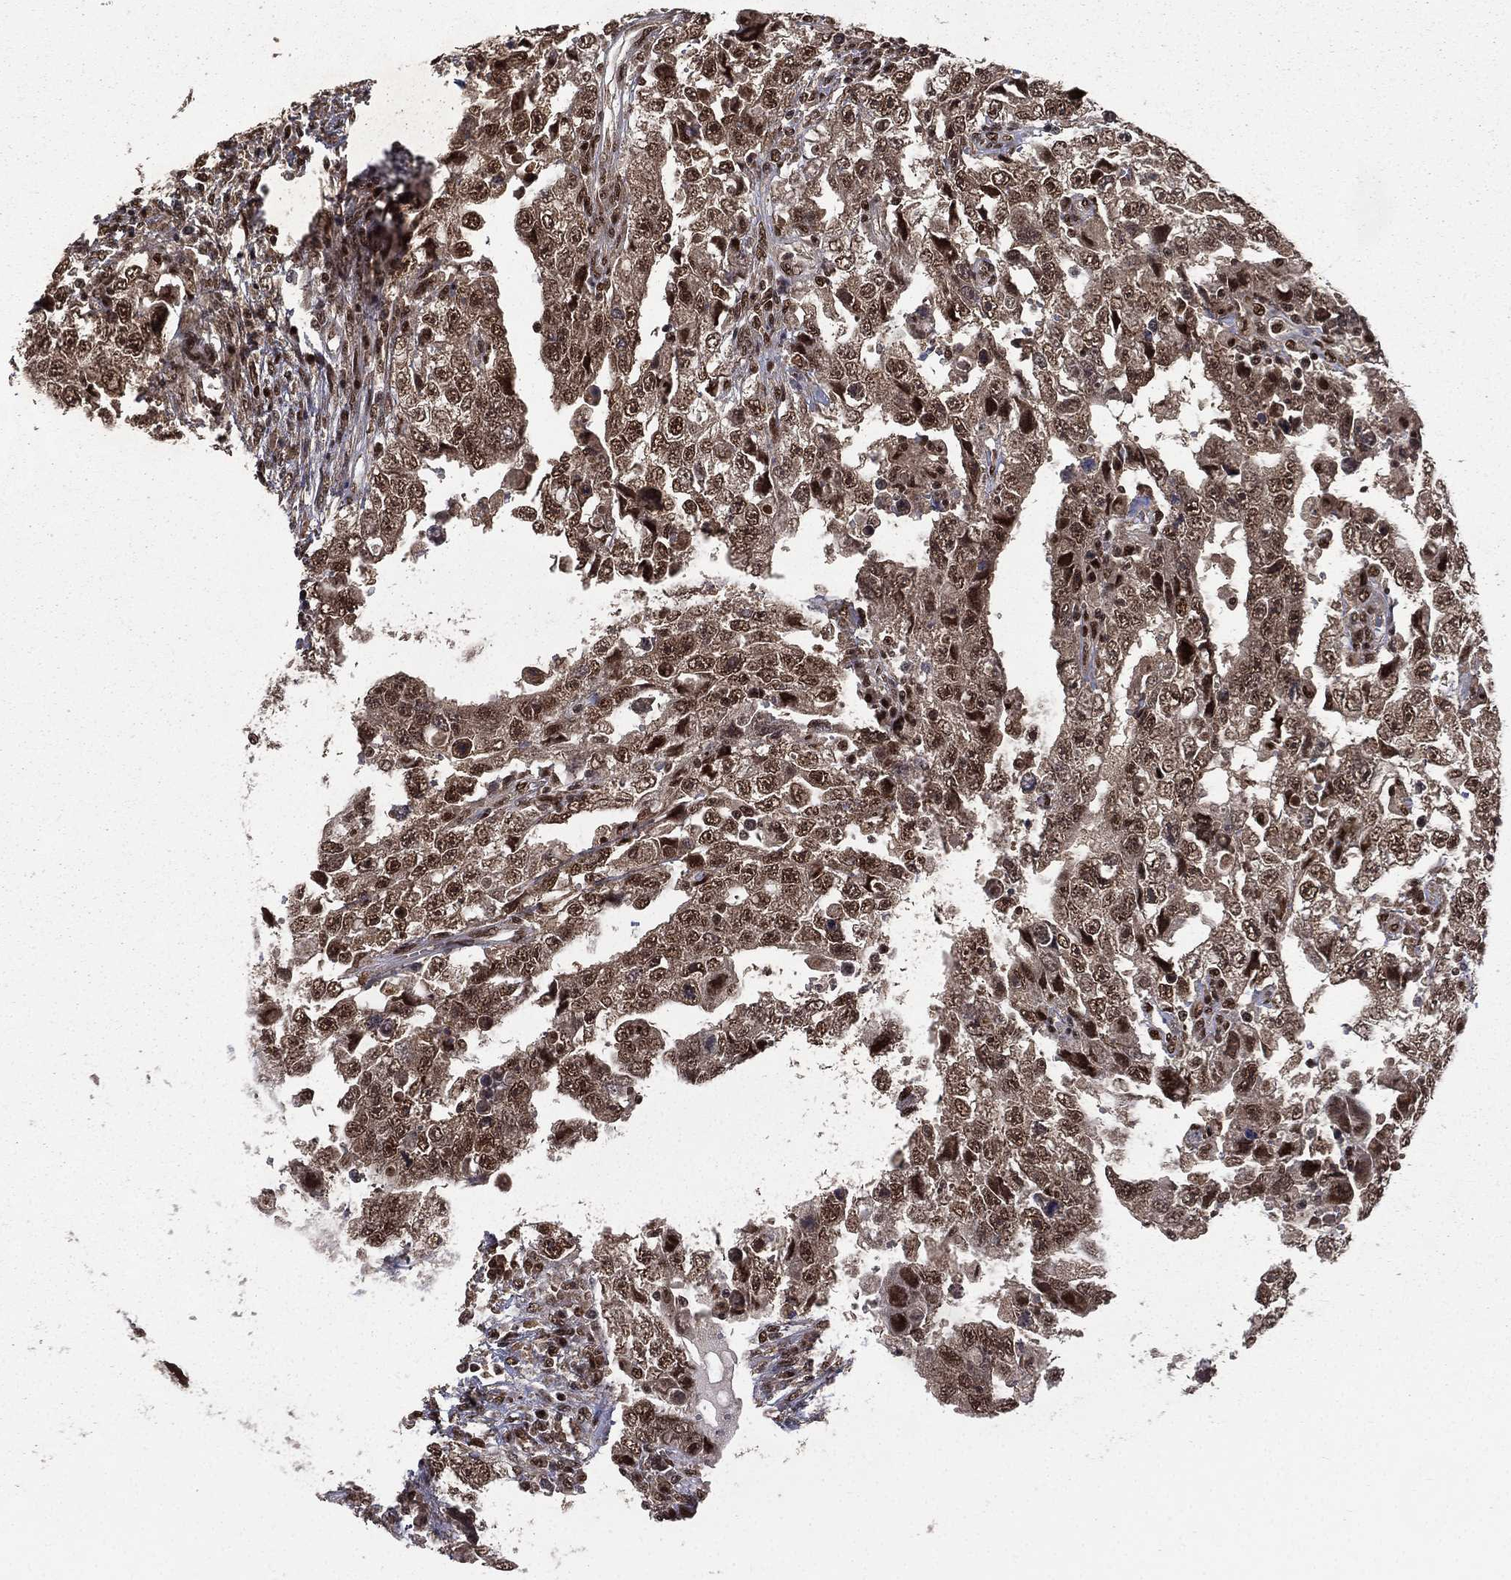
{"staining": {"intensity": "strong", "quantity": "25%-75%", "location": "nuclear"}, "tissue": "testis cancer", "cell_type": "Tumor cells", "image_type": "cancer", "snomed": [{"axis": "morphology", "description": "Carcinoma, Embryonal, NOS"}, {"axis": "topography", "description": "Testis"}], "caption": "Human embryonal carcinoma (testis) stained with a protein marker shows strong staining in tumor cells.", "gene": "JMJD6", "patient": {"sex": "male", "age": 26}}